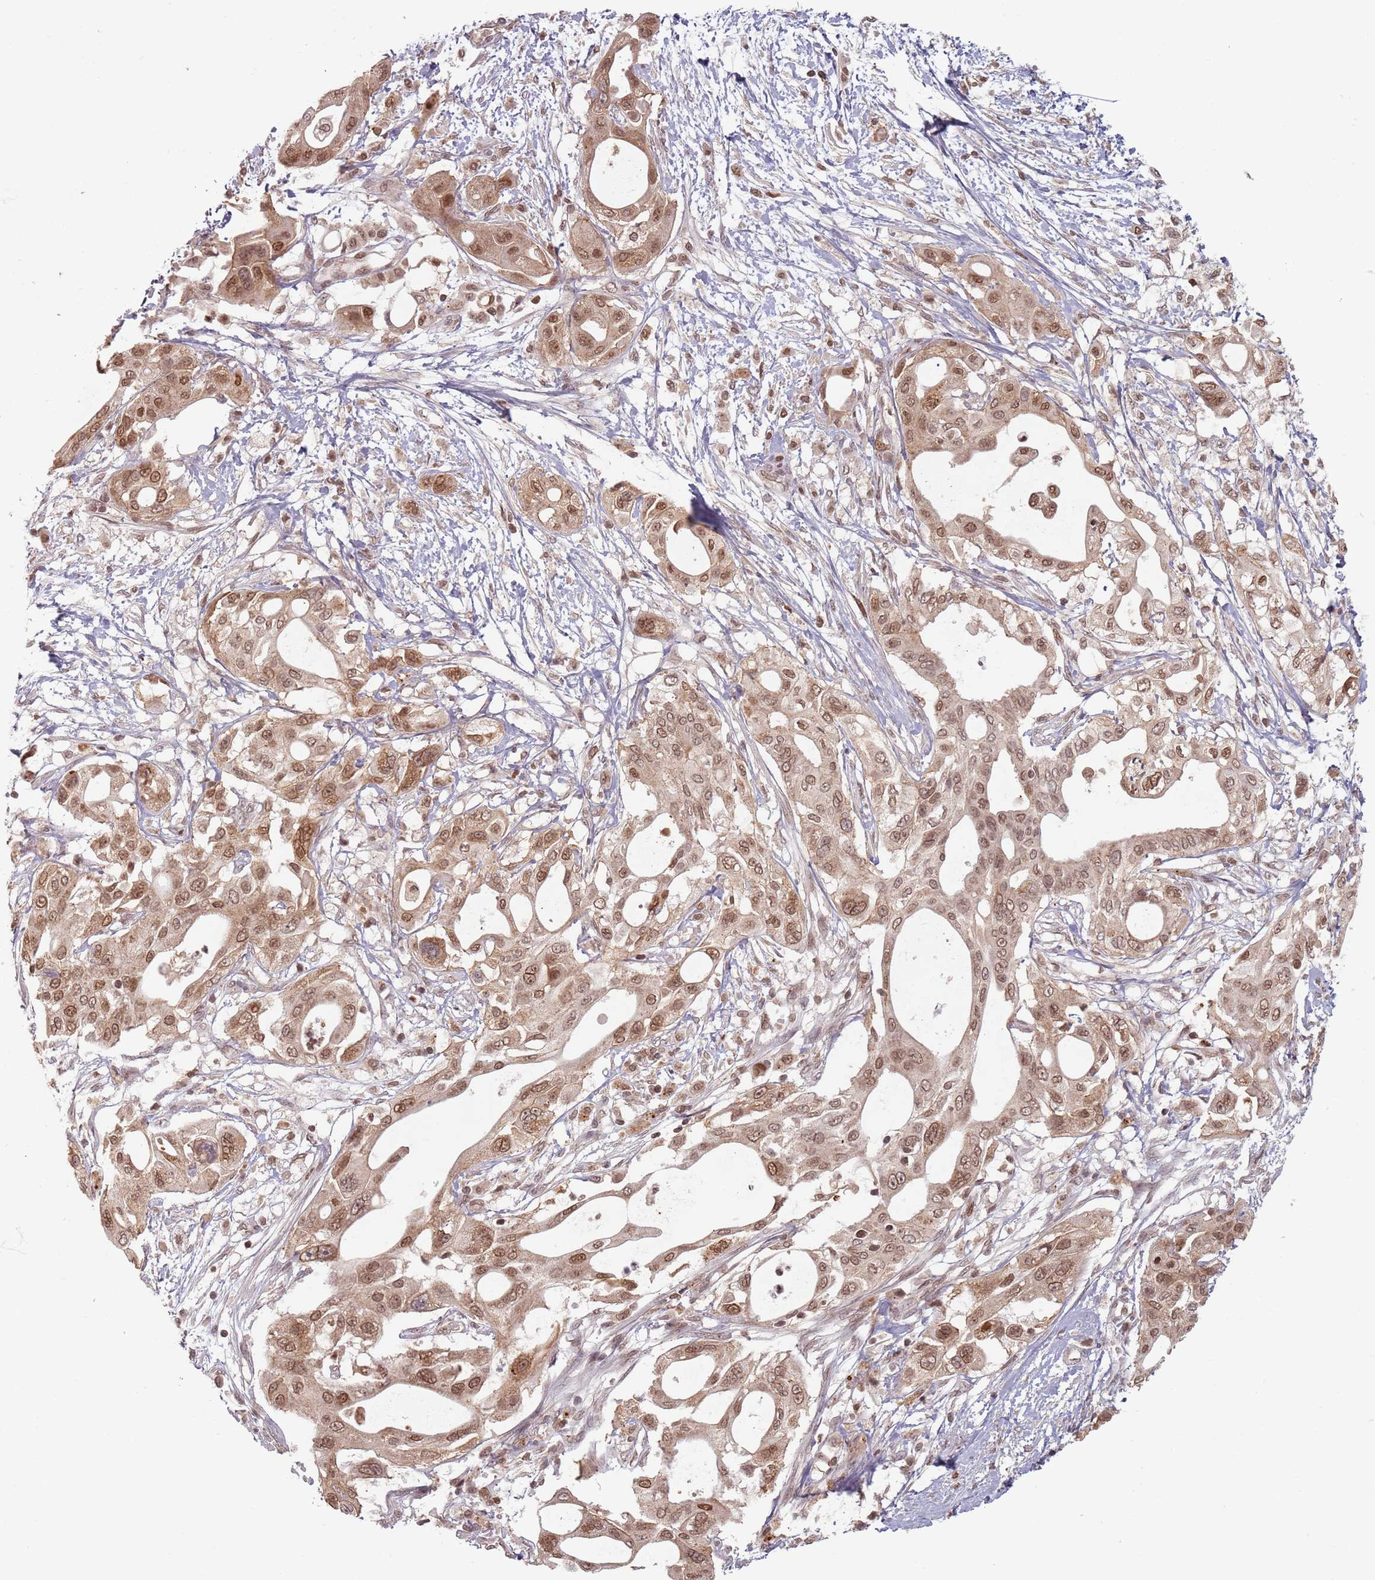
{"staining": {"intensity": "moderate", "quantity": ">75%", "location": "cytoplasmic/membranous,nuclear"}, "tissue": "pancreatic cancer", "cell_type": "Tumor cells", "image_type": "cancer", "snomed": [{"axis": "morphology", "description": "Adenocarcinoma, NOS"}, {"axis": "topography", "description": "Pancreas"}], "caption": "Protein staining by immunohistochemistry displays moderate cytoplasmic/membranous and nuclear staining in about >75% of tumor cells in pancreatic cancer (adenocarcinoma).", "gene": "NUP50", "patient": {"sex": "male", "age": 68}}